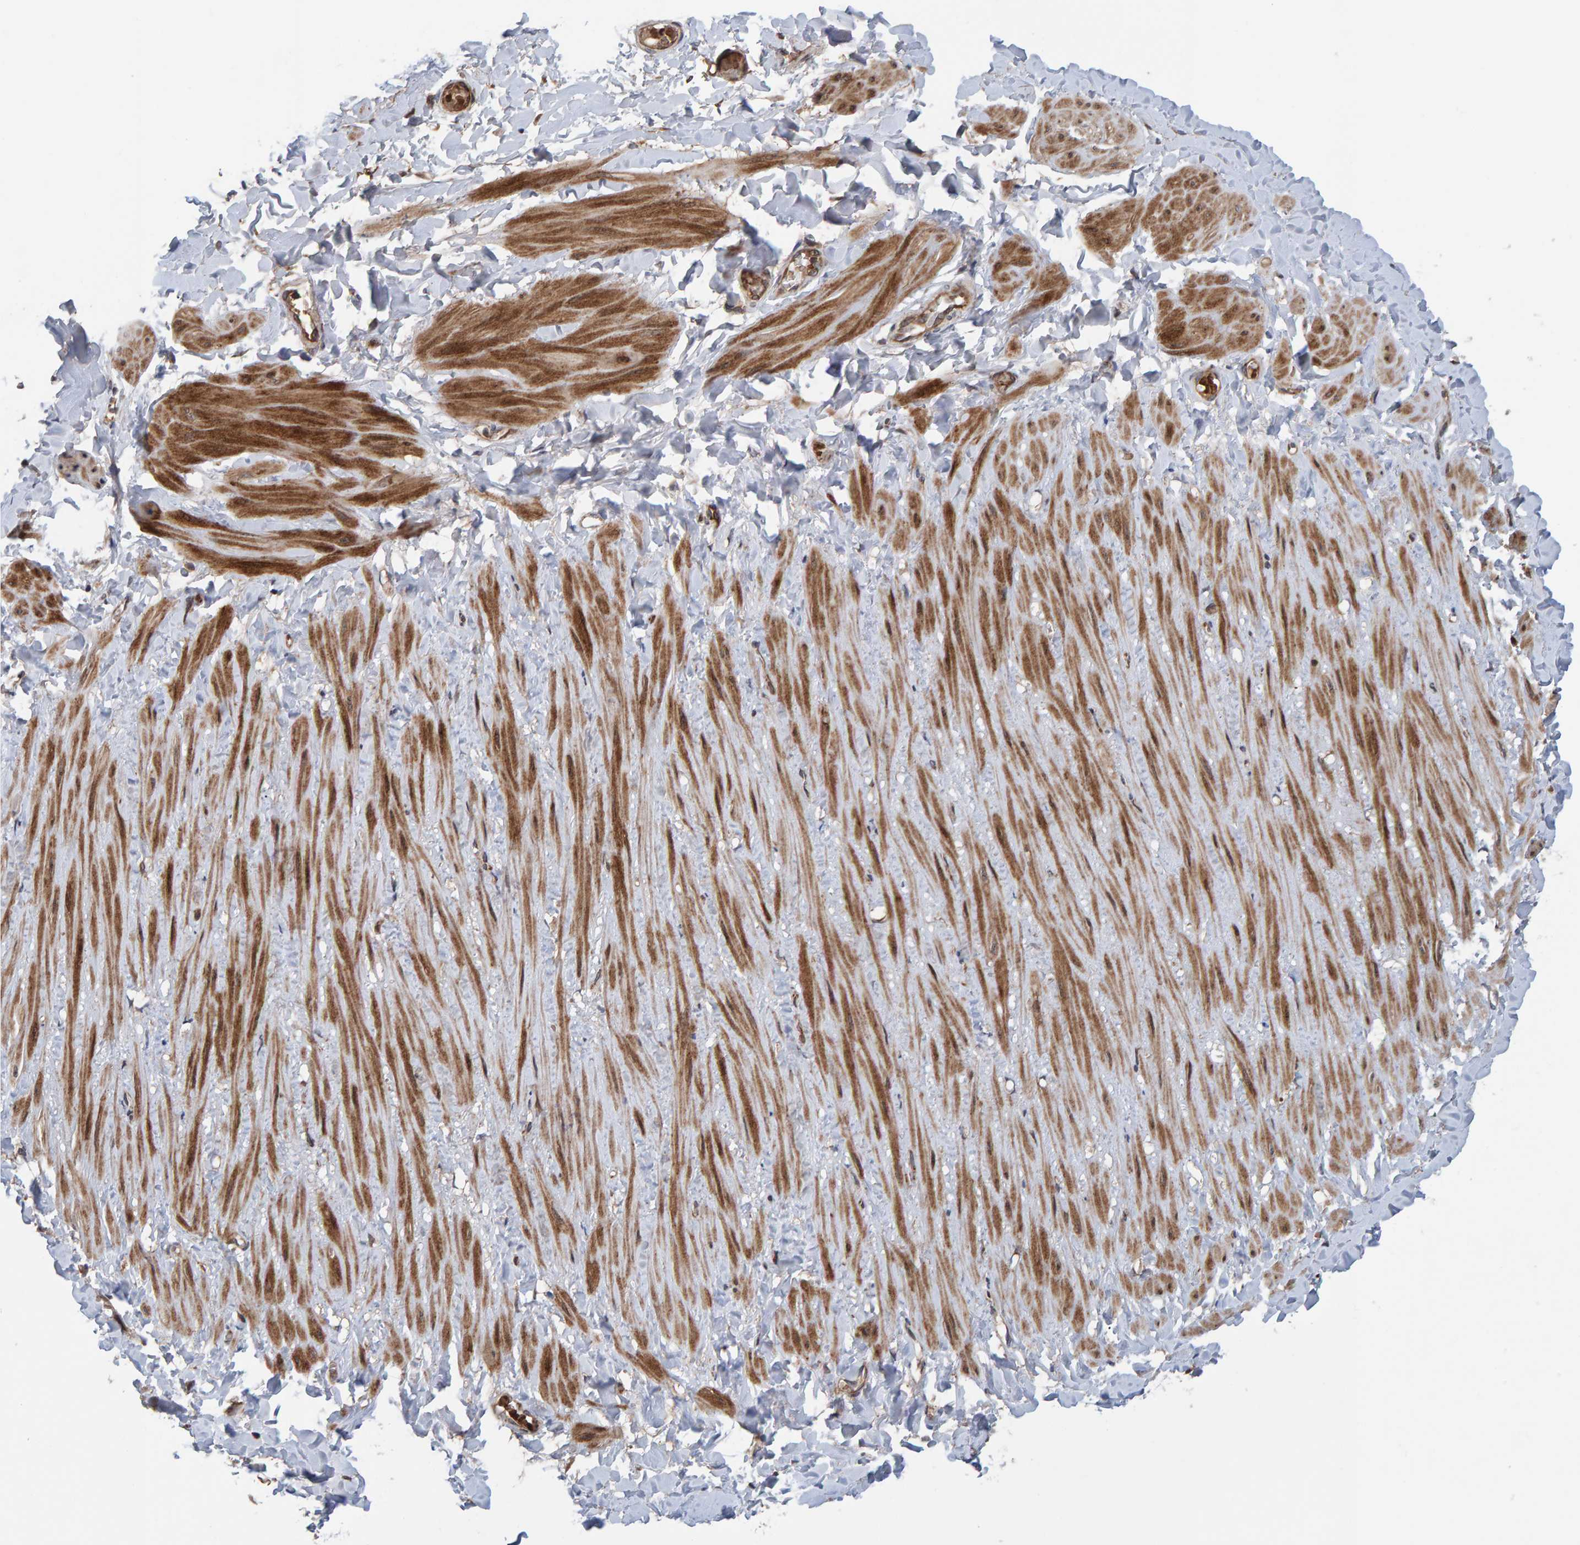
{"staining": {"intensity": "weak", "quantity": ">75%", "location": "cytoplasmic/membranous"}, "tissue": "adipose tissue", "cell_type": "Adipocytes", "image_type": "normal", "snomed": [{"axis": "morphology", "description": "Normal tissue, NOS"}, {"axis": "topography", "description": "Adipose tissue"}, {"axis": "topography", "description": "Vascular tissue"}, {"axis": "topography", "description": "Peripheral nerve tissue"}], "caption": "Protein analysis of benign adipose tissue demonstrates weak cytoplasmic/membranous expression in approximately >75% of adipocytes.", "gene": "MFSD6L", "patient": {"sex": "male", "age": 25}}